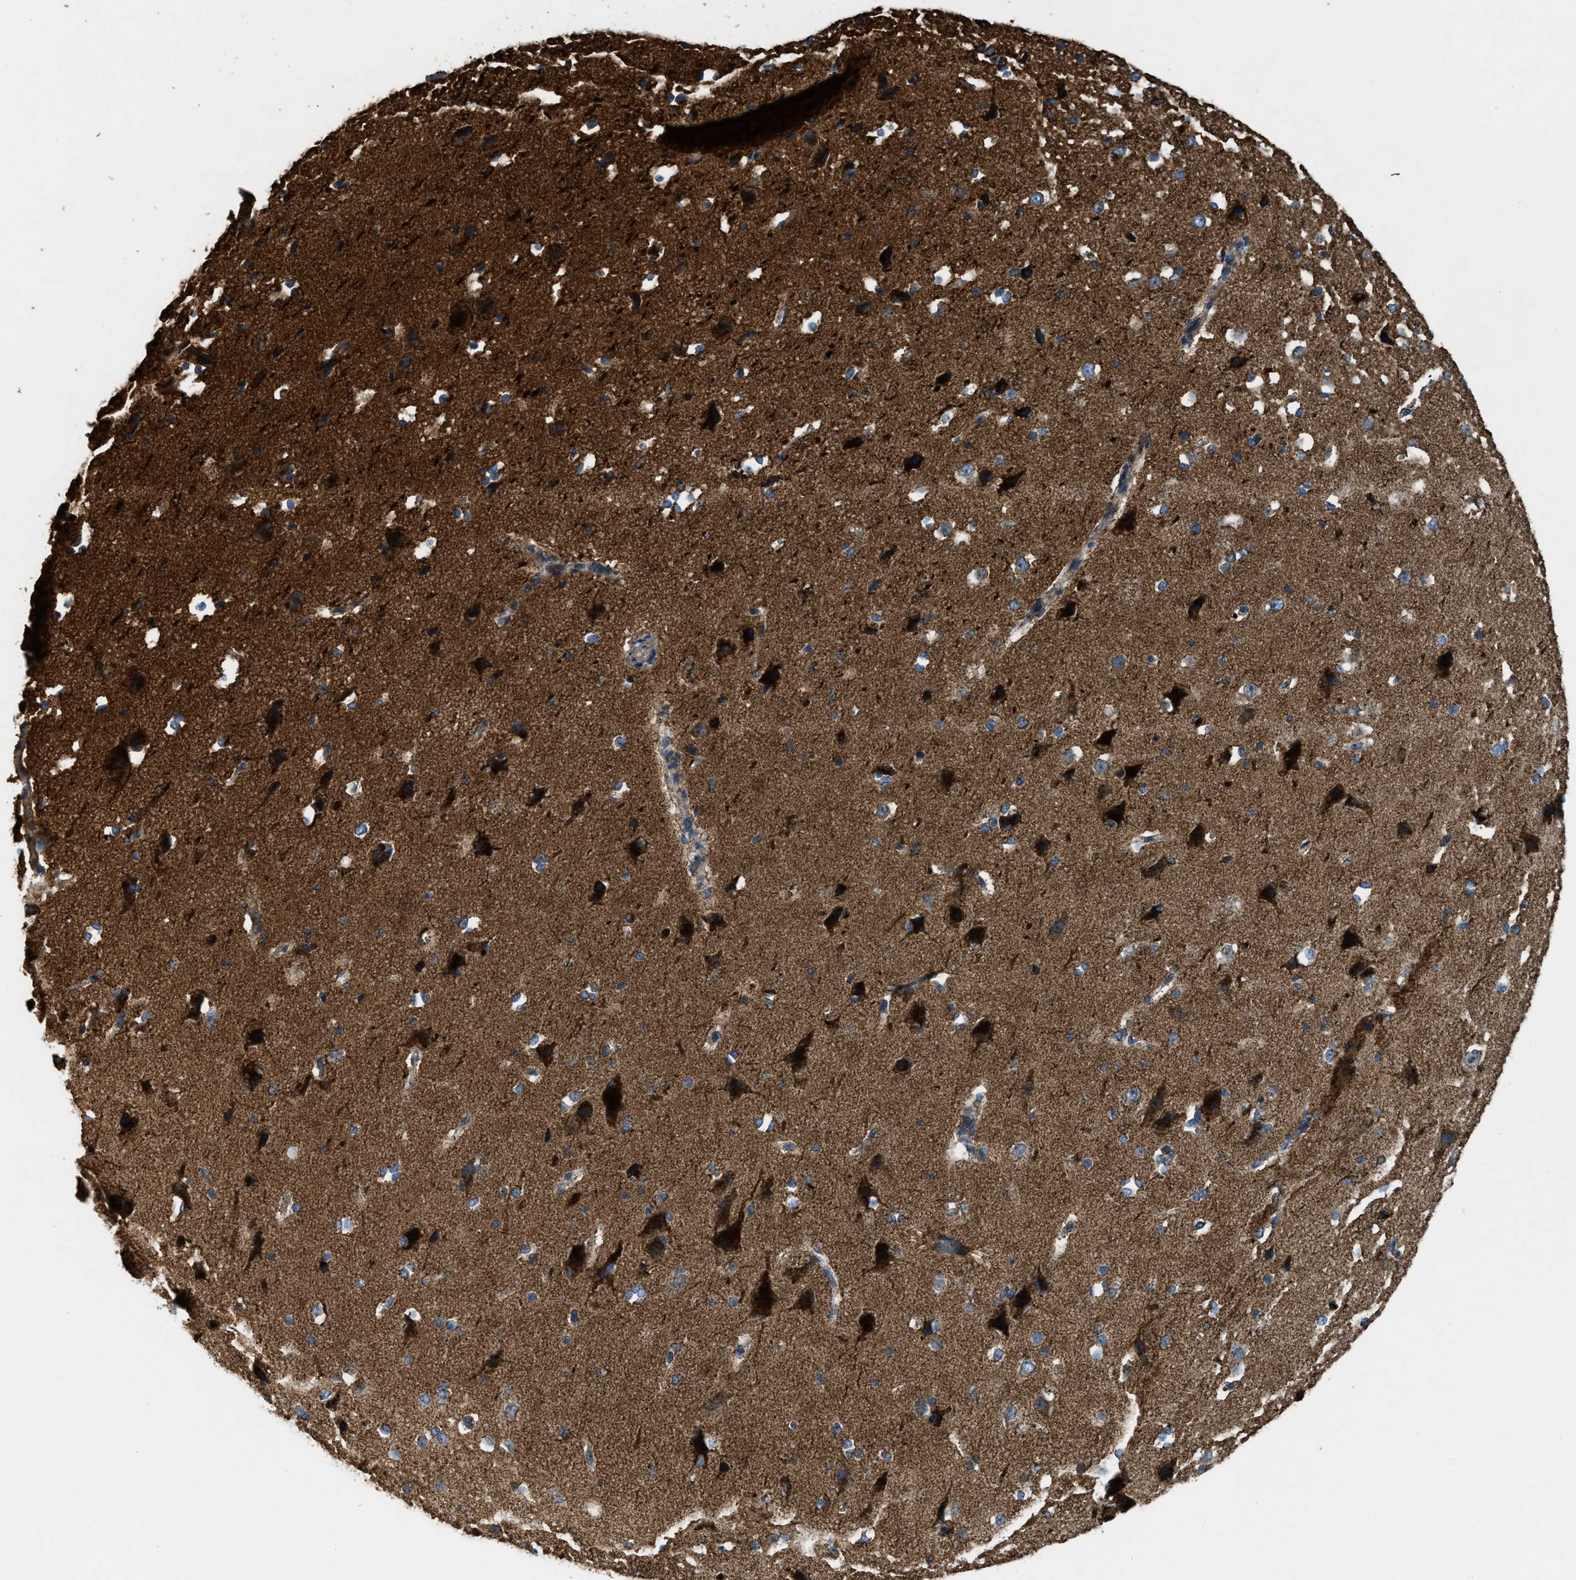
{"staining": {"intensity": "weak", "quantity": ">75%", "location": "cytoplasmic/membranous"}, "tissue": "cerebral cortex", "cell_type": "Endothelial cells", "image_type": "normal", "snomed": [{"axis": "morphology", "description": "Normal tissue, NOS"}, {"axis": "morphology", "description": "Developmental malformation"}, {"axis": "topography", "description": "Cerebral cortex"}], "caption": "Immunohistochemical staining of benign cerebral cortex demonstrates low levels of weak cytoplasmic/membranous positivity in approximately >75% of endothelial cells.", "gene": "SLC25A11", "patient": {"sex": "female", "age": 30}}